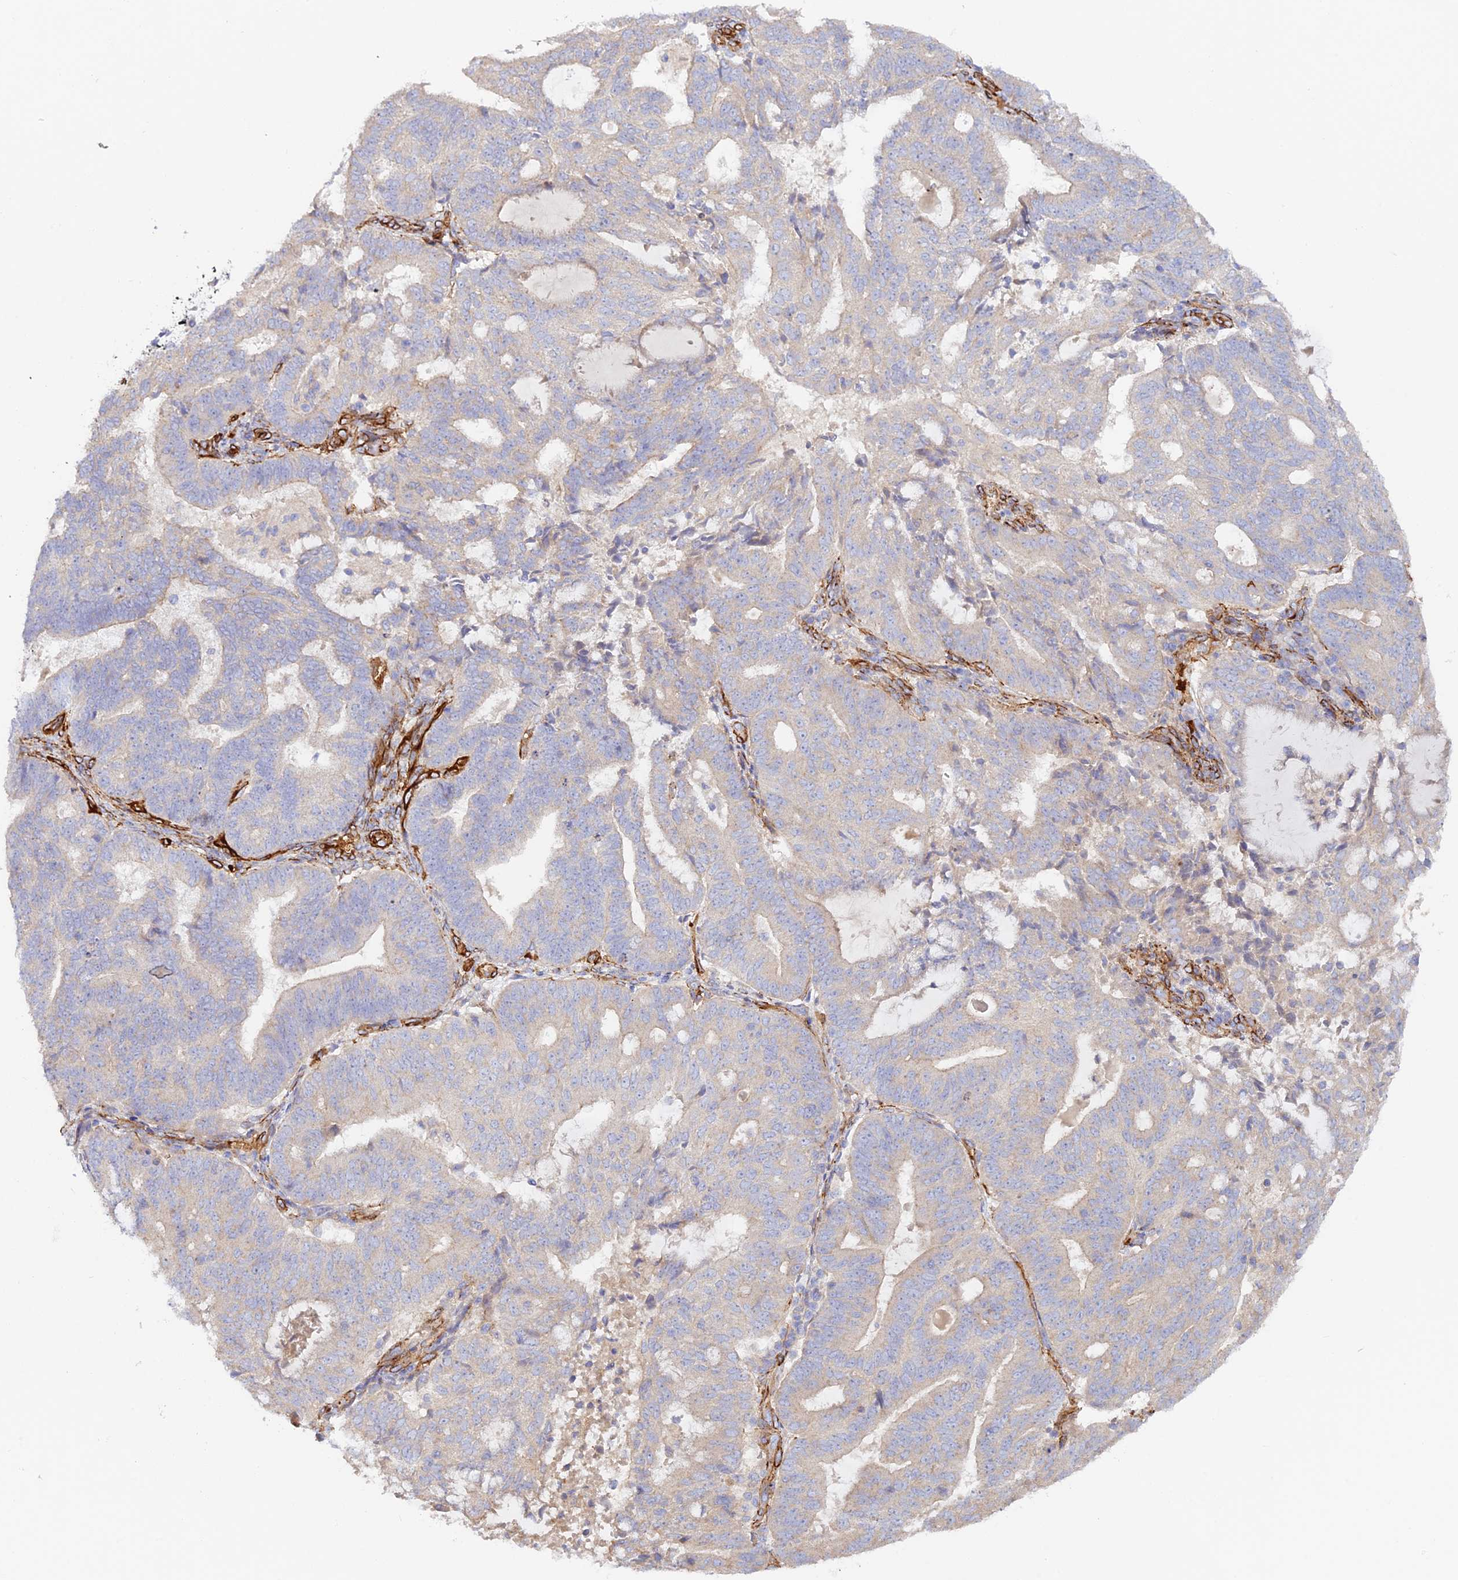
{"staining": {"intensity": "weak", "quantity": "<25%", "location": "cytoplasmic/membranous"}, "tissue": "endometrial cancer", "cell_type": "Tumor cells", "image_type": "cancer", "snomed": [{"axis": "morphology", "description": "Adenocarcinoma, NOS"}, {"axis": "topography", "description": "Endometrium"}], "caption": "Photomicrograph shows no significant protein expression in tumor cells of endometrial cancer.", "gene": "MYO9A", "patient": {"sex": "female", "age": 70}}